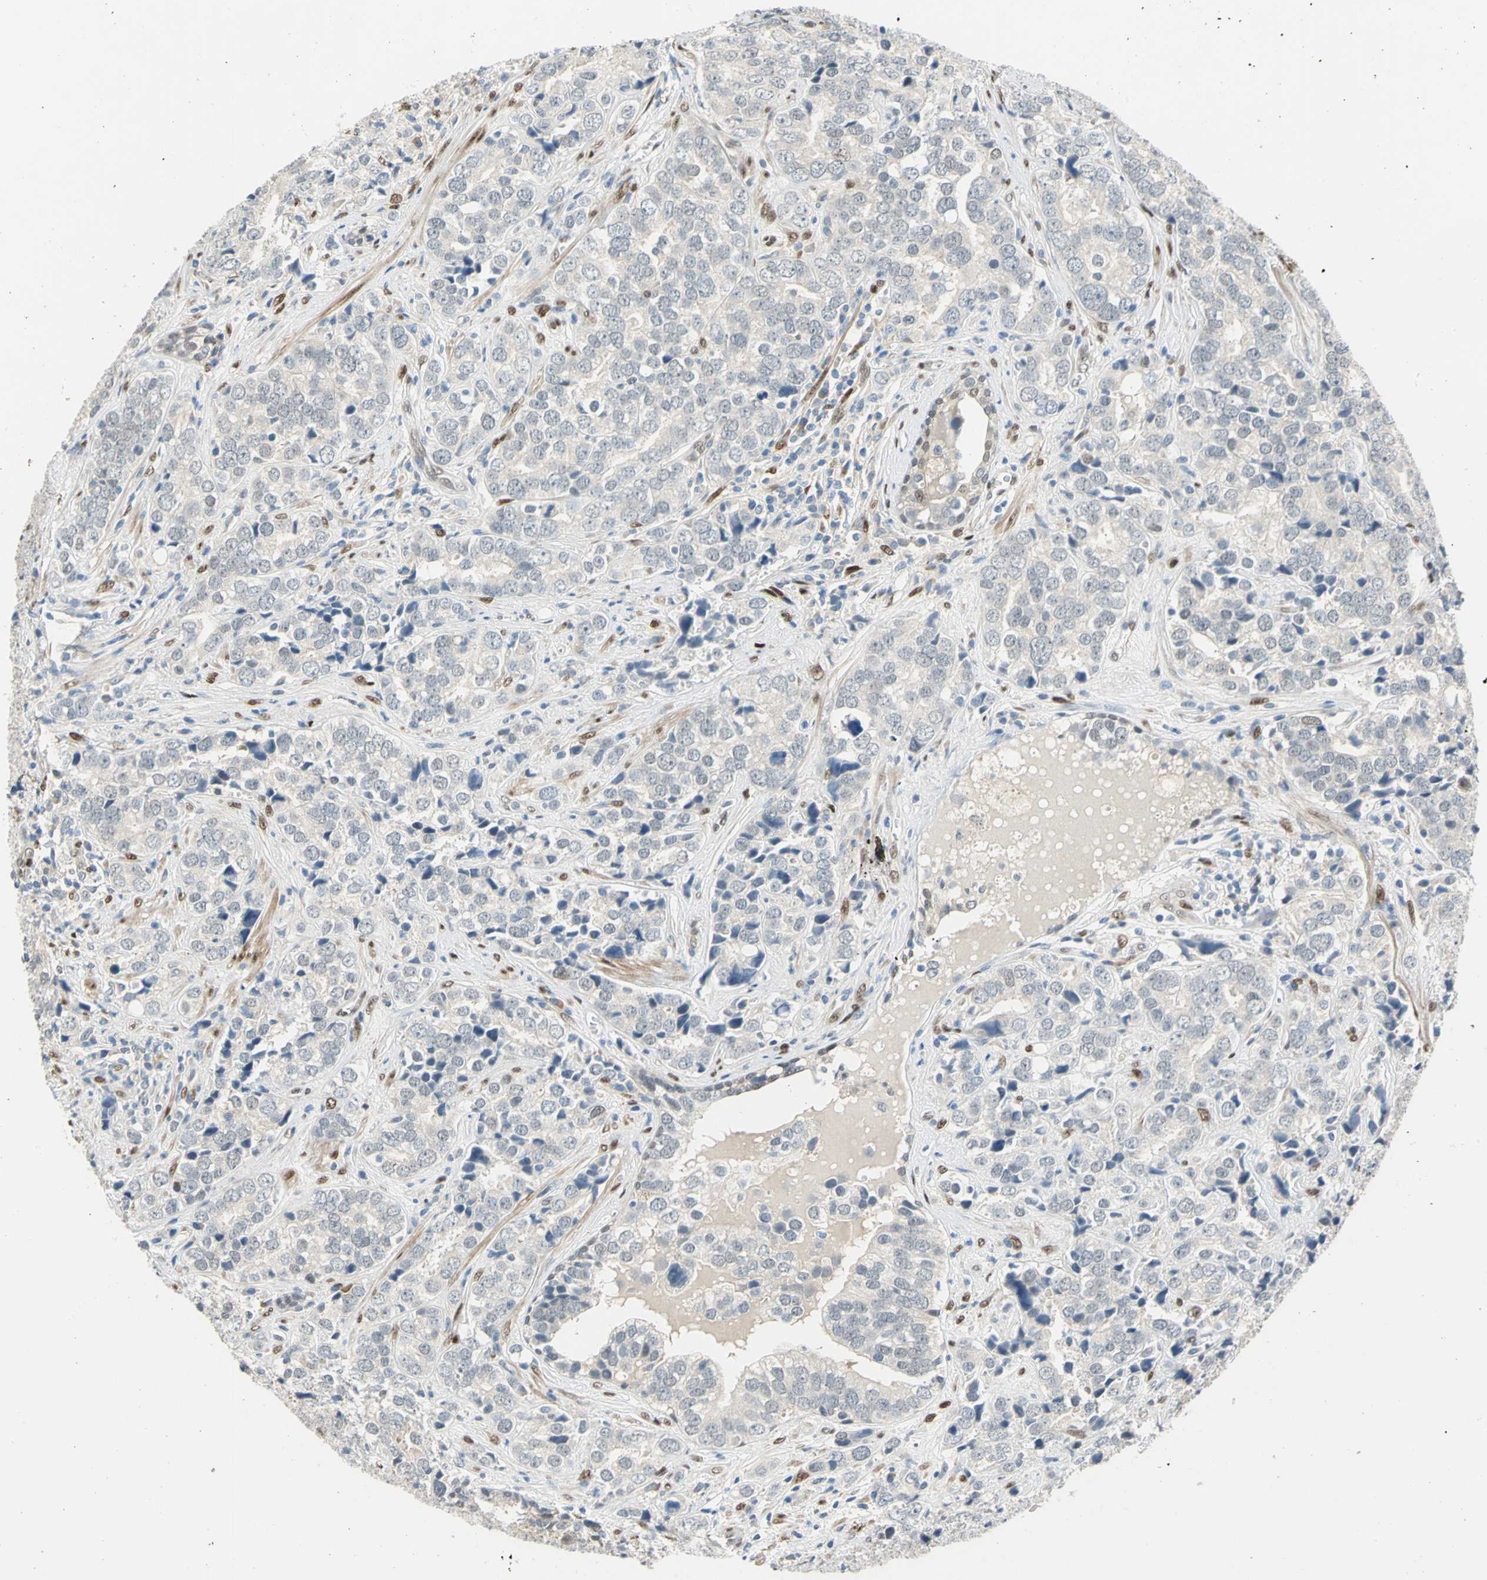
{"staining": {"intensity": "weak", "quantity": "25%-75%", "location": "cytoplasmic/membranous"}, "tissue": "prostate cancer", "cell_type": "Tumor cells", "image_type": "cancer", "snomed": [{"axis": "morphology", "description": "Adenocarcinoma, High grade"}, {"axis": "topography", "description": "Prostate"}], "caption": "Human high-grade adenocarcinoma (prostate) stained with a protein marker shows weak staining in tumor cells.", "gene": "RBFOX2", "patient": {"sex": "male", "age": 71}}